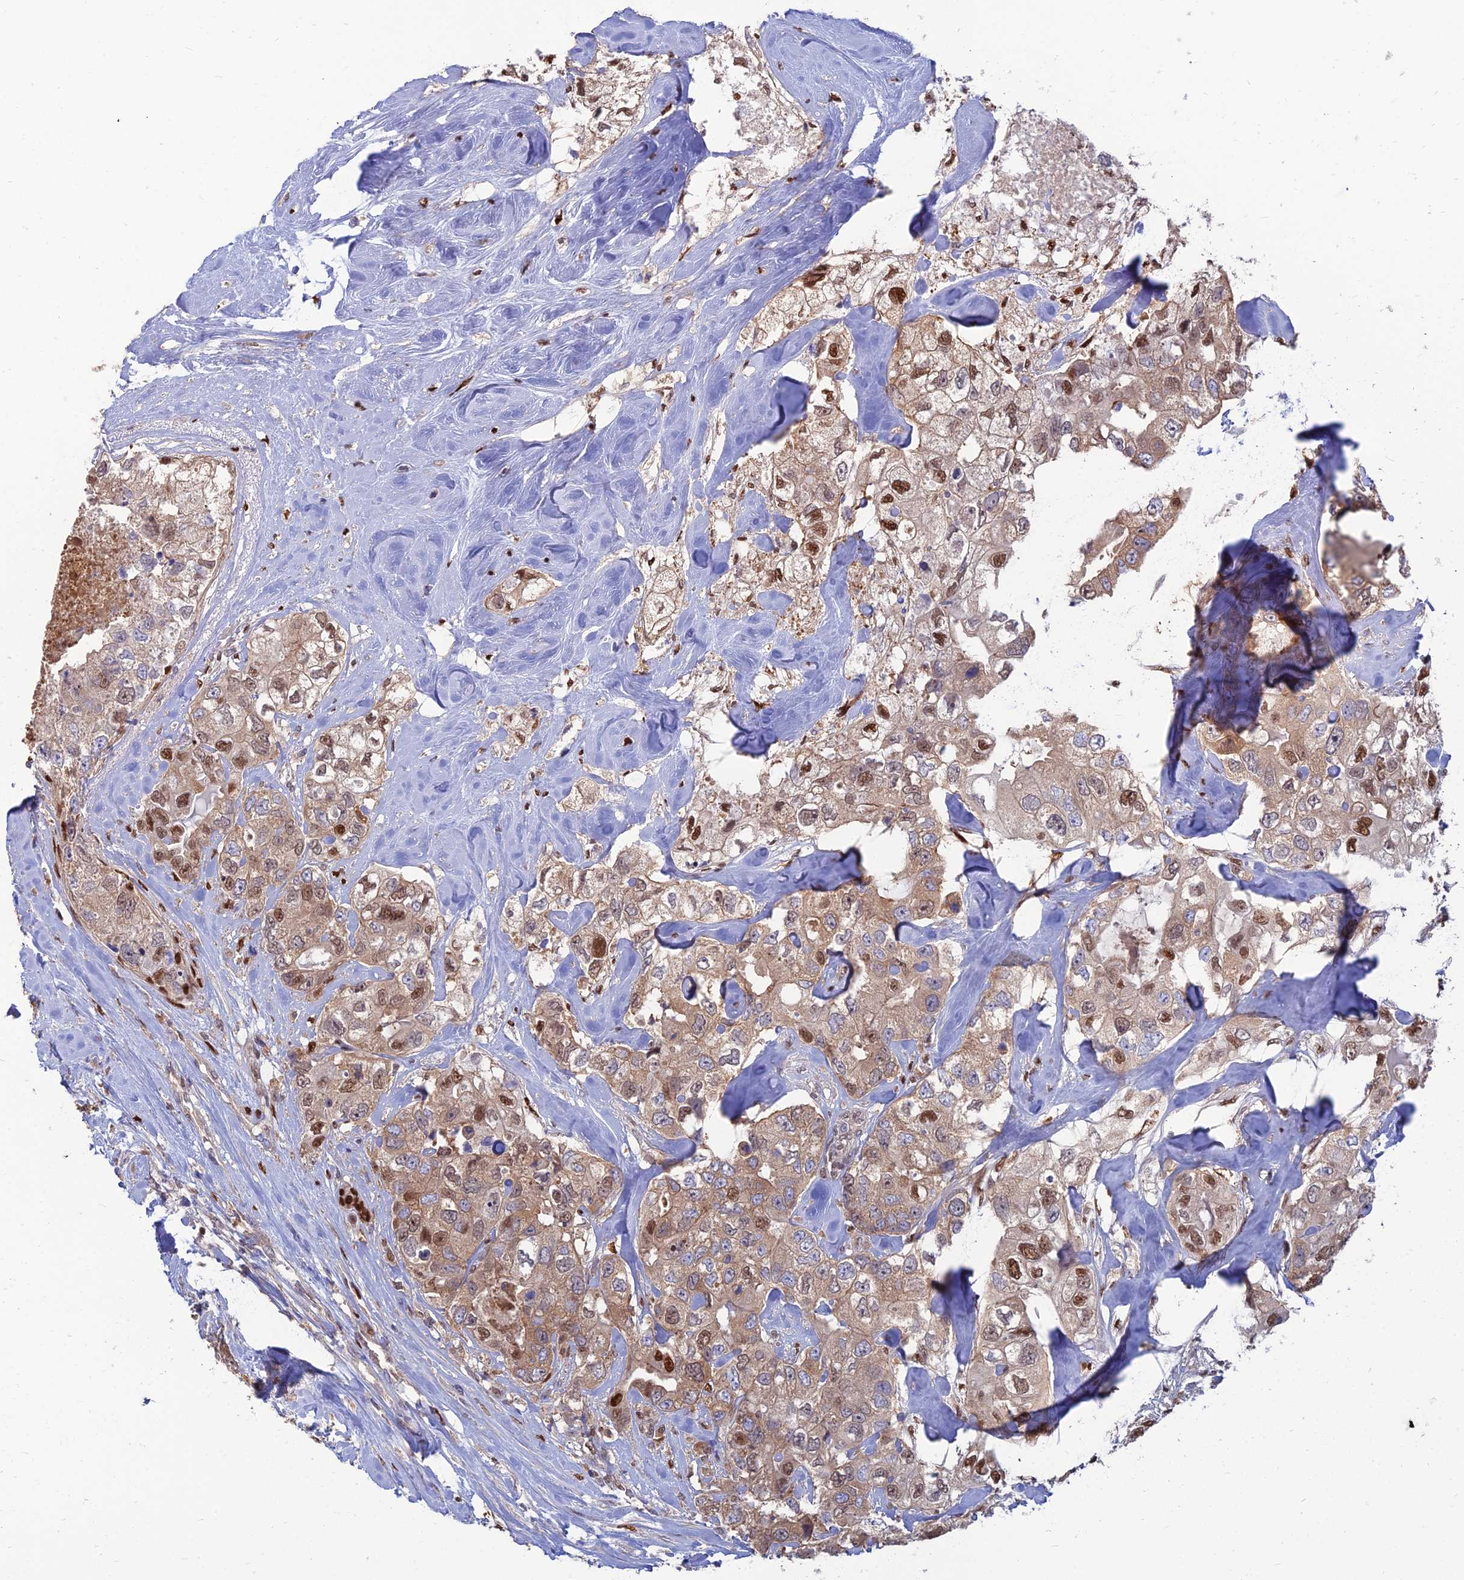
{"staining": {"intensity": "moderate", "quantity": ">75%", "location": "cytoplasmic/membranous,nuclear"}, "tissue": "breast cancer", "cell_type": "Tumor cells", "image_type": "cancer", "snomed": [{"axis": "morphology", "description": "Duct carcinoma"}, {"axis": "topography", "description": "Breast"}], "caption": "Breast cancer stained with a brown dye demonstrates moderate cytoplasmic/membranous and nuclear positive staining in about >75% of tumor cells.", "gene": "DNPEP", "patient": {"sex": "female", "age": 62}}